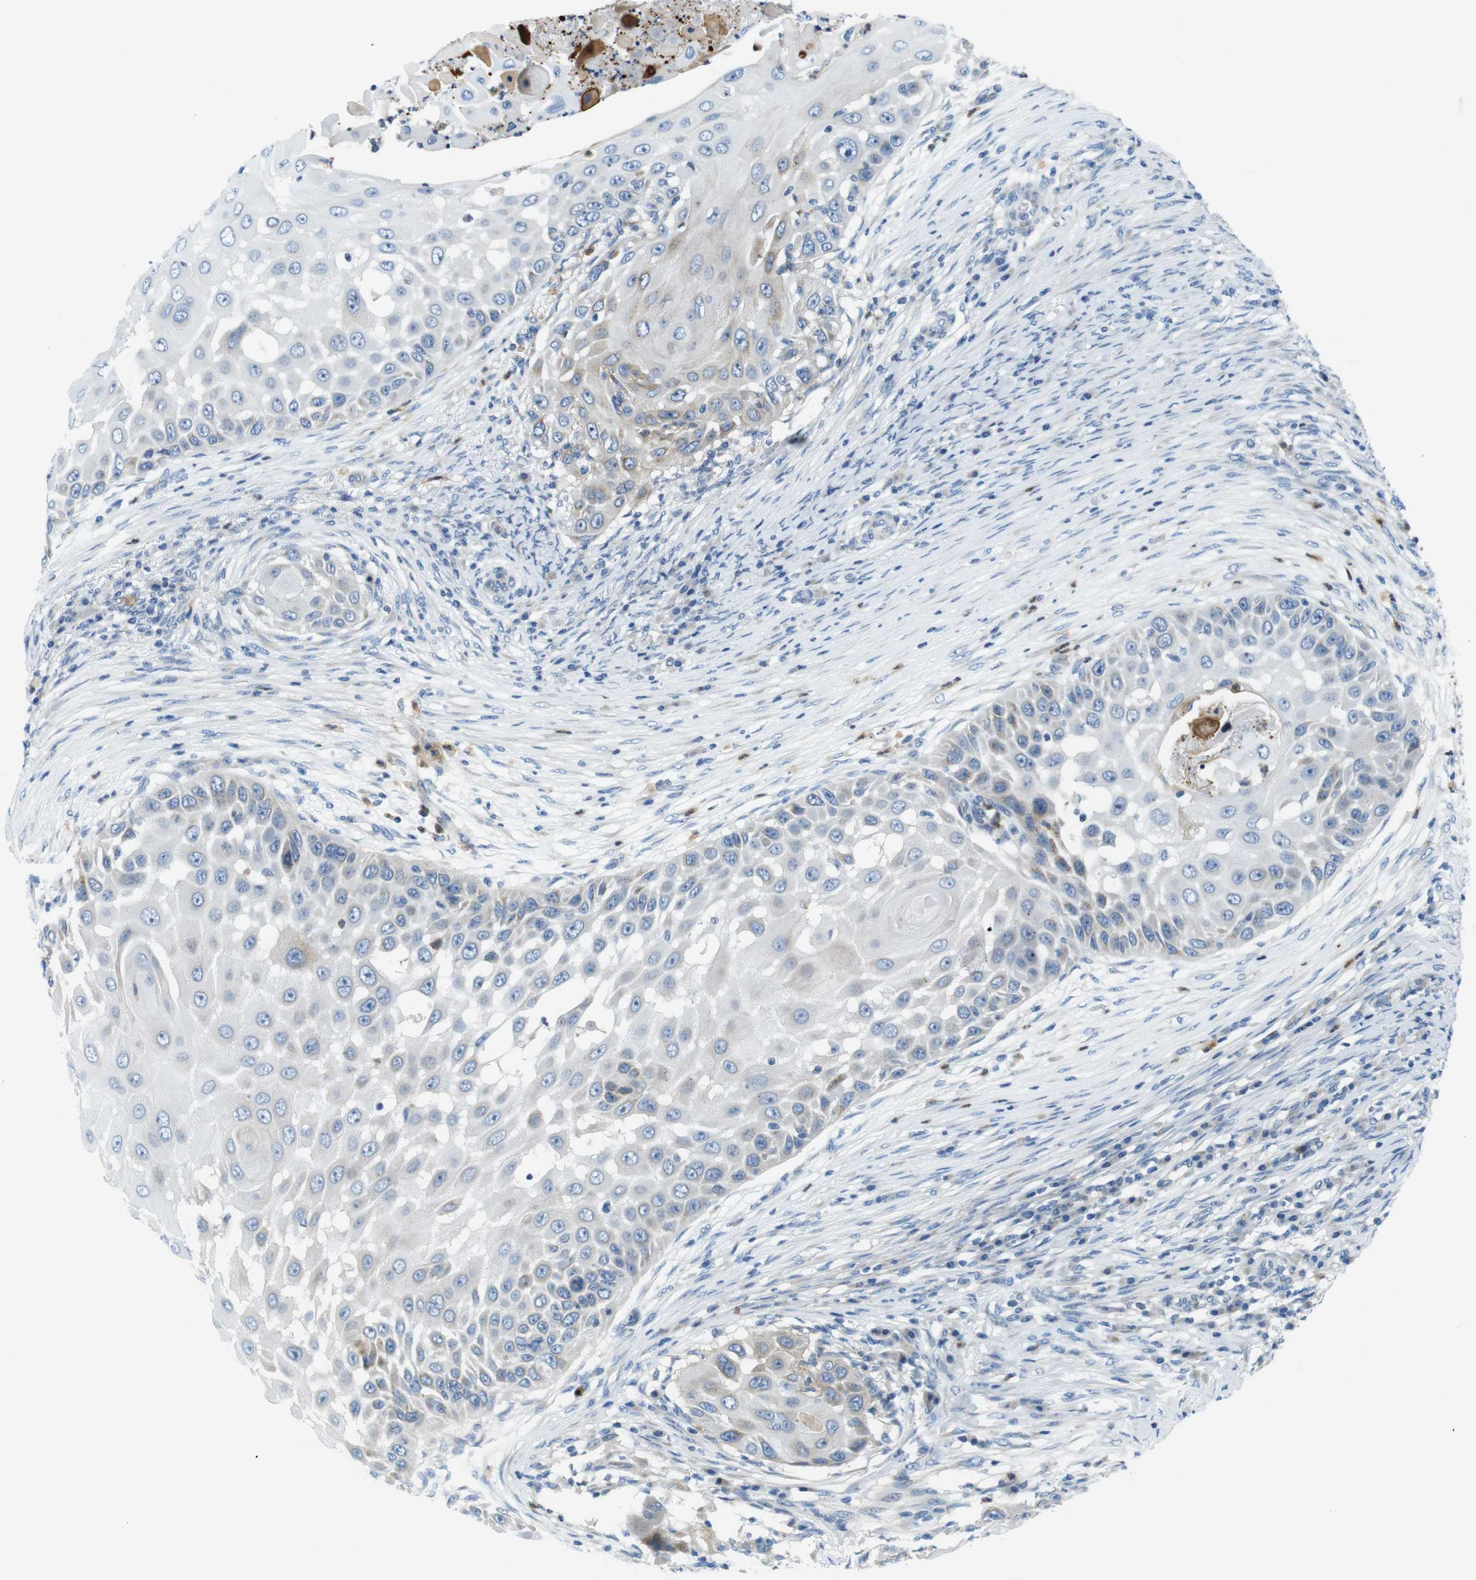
{"staining": {"intensity": "negative", "quantity": "none", "location": "none"}, "tissue": "skin cancer", "cell_type": "Tumor cells", "image_type": "cancer", "snomed": [{"axis": "morphology", "description": "Squamous cell carcinoma, NOS"}, {"axis": "topography", "description": "Skin"}], "caption": "Micrograph shows no protein staining in tumor cells of squamous cell carcinoma (skin) tissue.", "gene": "ZDHHC3", "patient": {"sex": "female", "age": 44}}